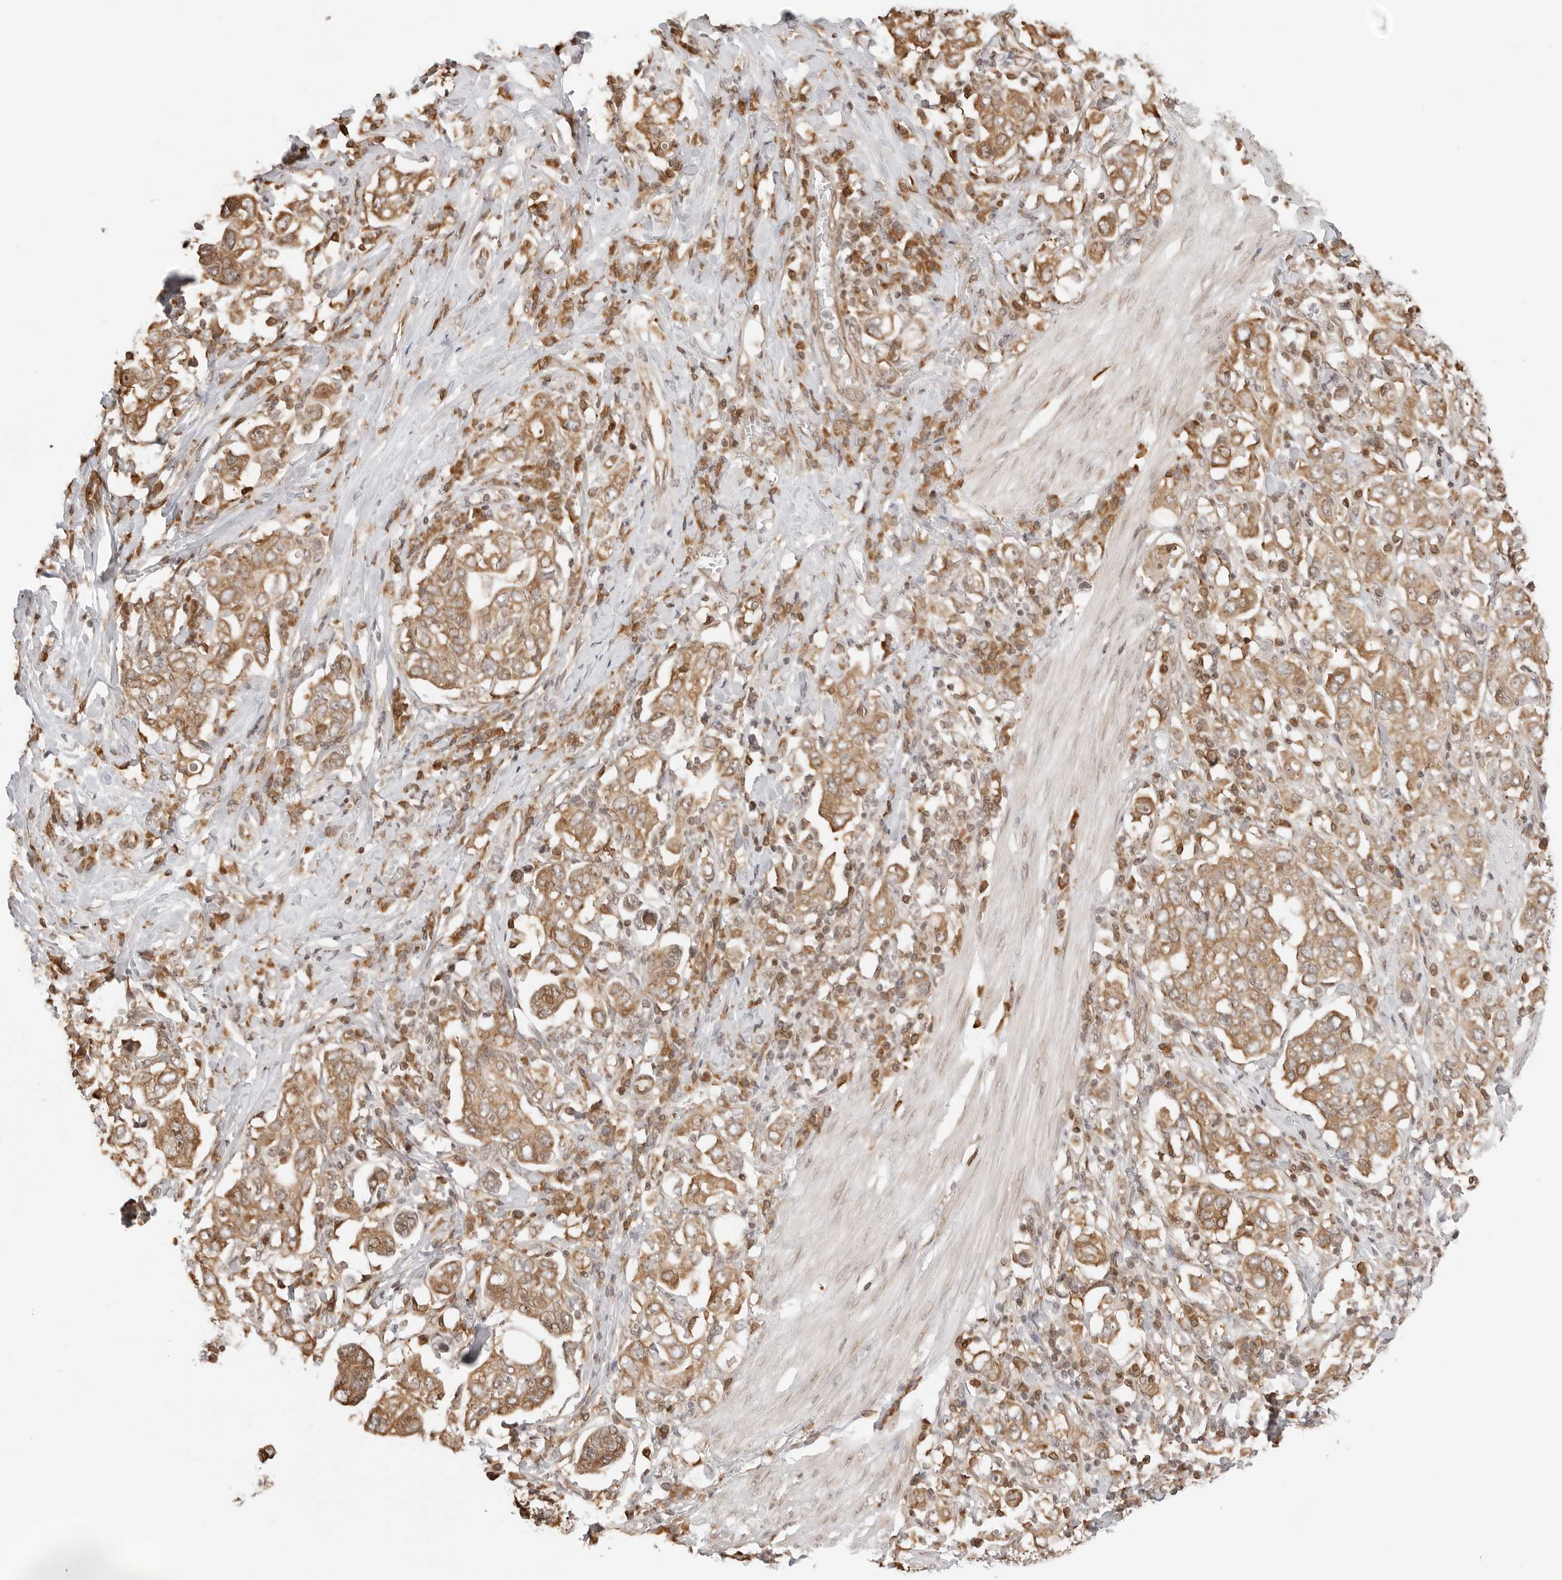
{"staining": {"intensity": "moderate", "quantity": ">75%", "location": "cytoplasmic/membranous"}, "tissue": "stomach cancer", "cell_type": "Tumor cells", "image_type": "cancer", "snomed": [{"axis": "morphology", "description": "Adenocarcinoma, NOS"}, {"axis": "topography", "description": "Stomach, upper"}], "caption": "Approximately >75% of tumor cells in human adenocarcinoma (stomach) demonstrate moderate cytoplasmic/membranous protein positivity as visualized by brown immunohistochemical staining.", "gene": "FKBP14", "patient": {"sex": "male", "age": 62}}